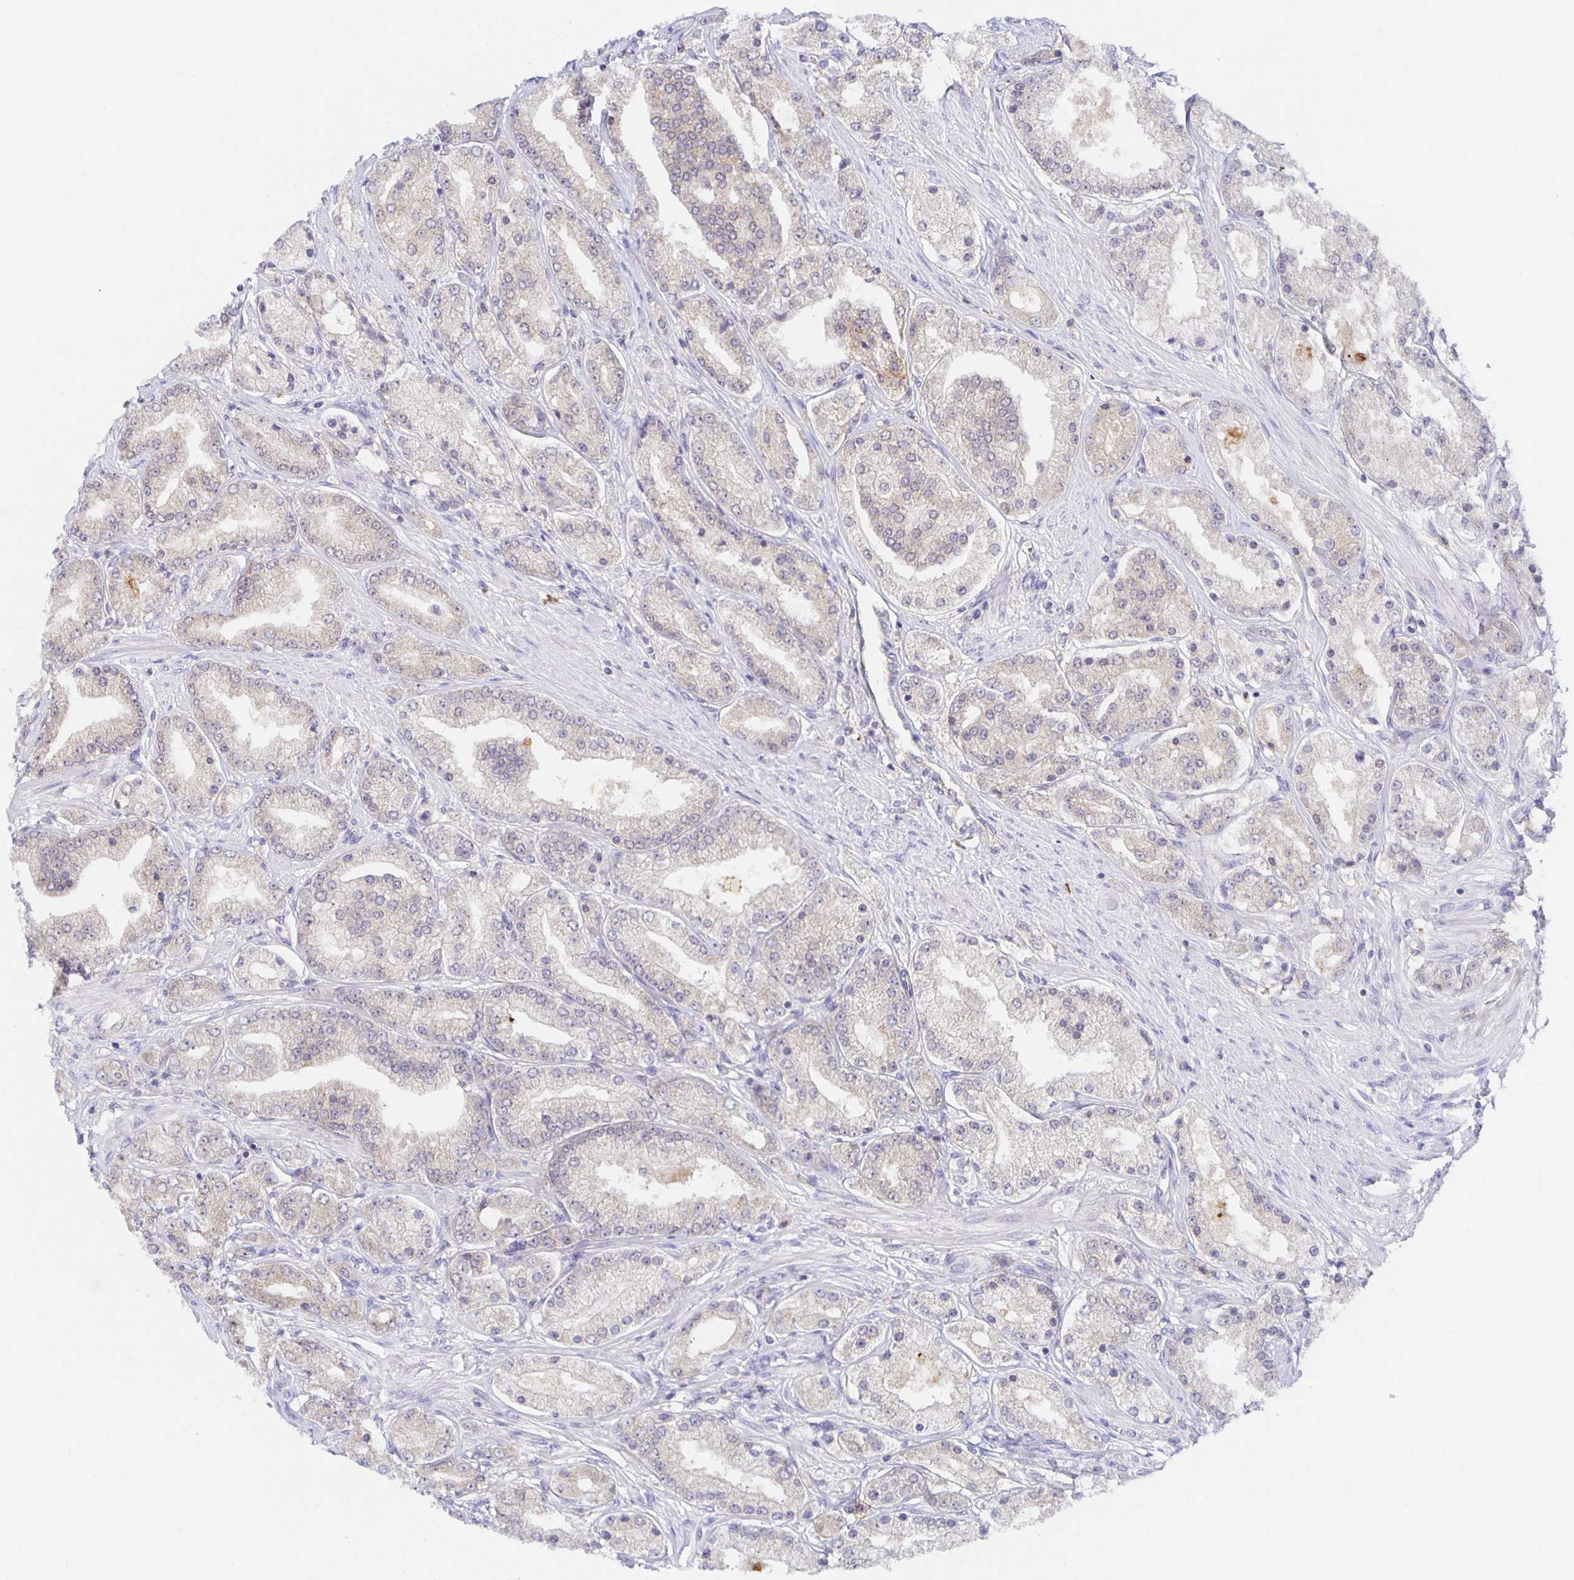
{"staining": {"intensity": "negative", "quantity": "none", "location": "none"}, "tissue": "prostate cancer", "cell_type": "Tumor cells", "image_type": "cancer", "snomed": [{"axis": "morphology", "description": "Adenocarcinoma, High grade"}, {"axis": "topography", "description": "Prostate"}], "caption": "Immunohistochemical staining of human prostate high-grade adenocarcinoma reveals no significant staining in tumor cells.", "gene": "BAD", "patient": {"sex": "male", "age": 67}}